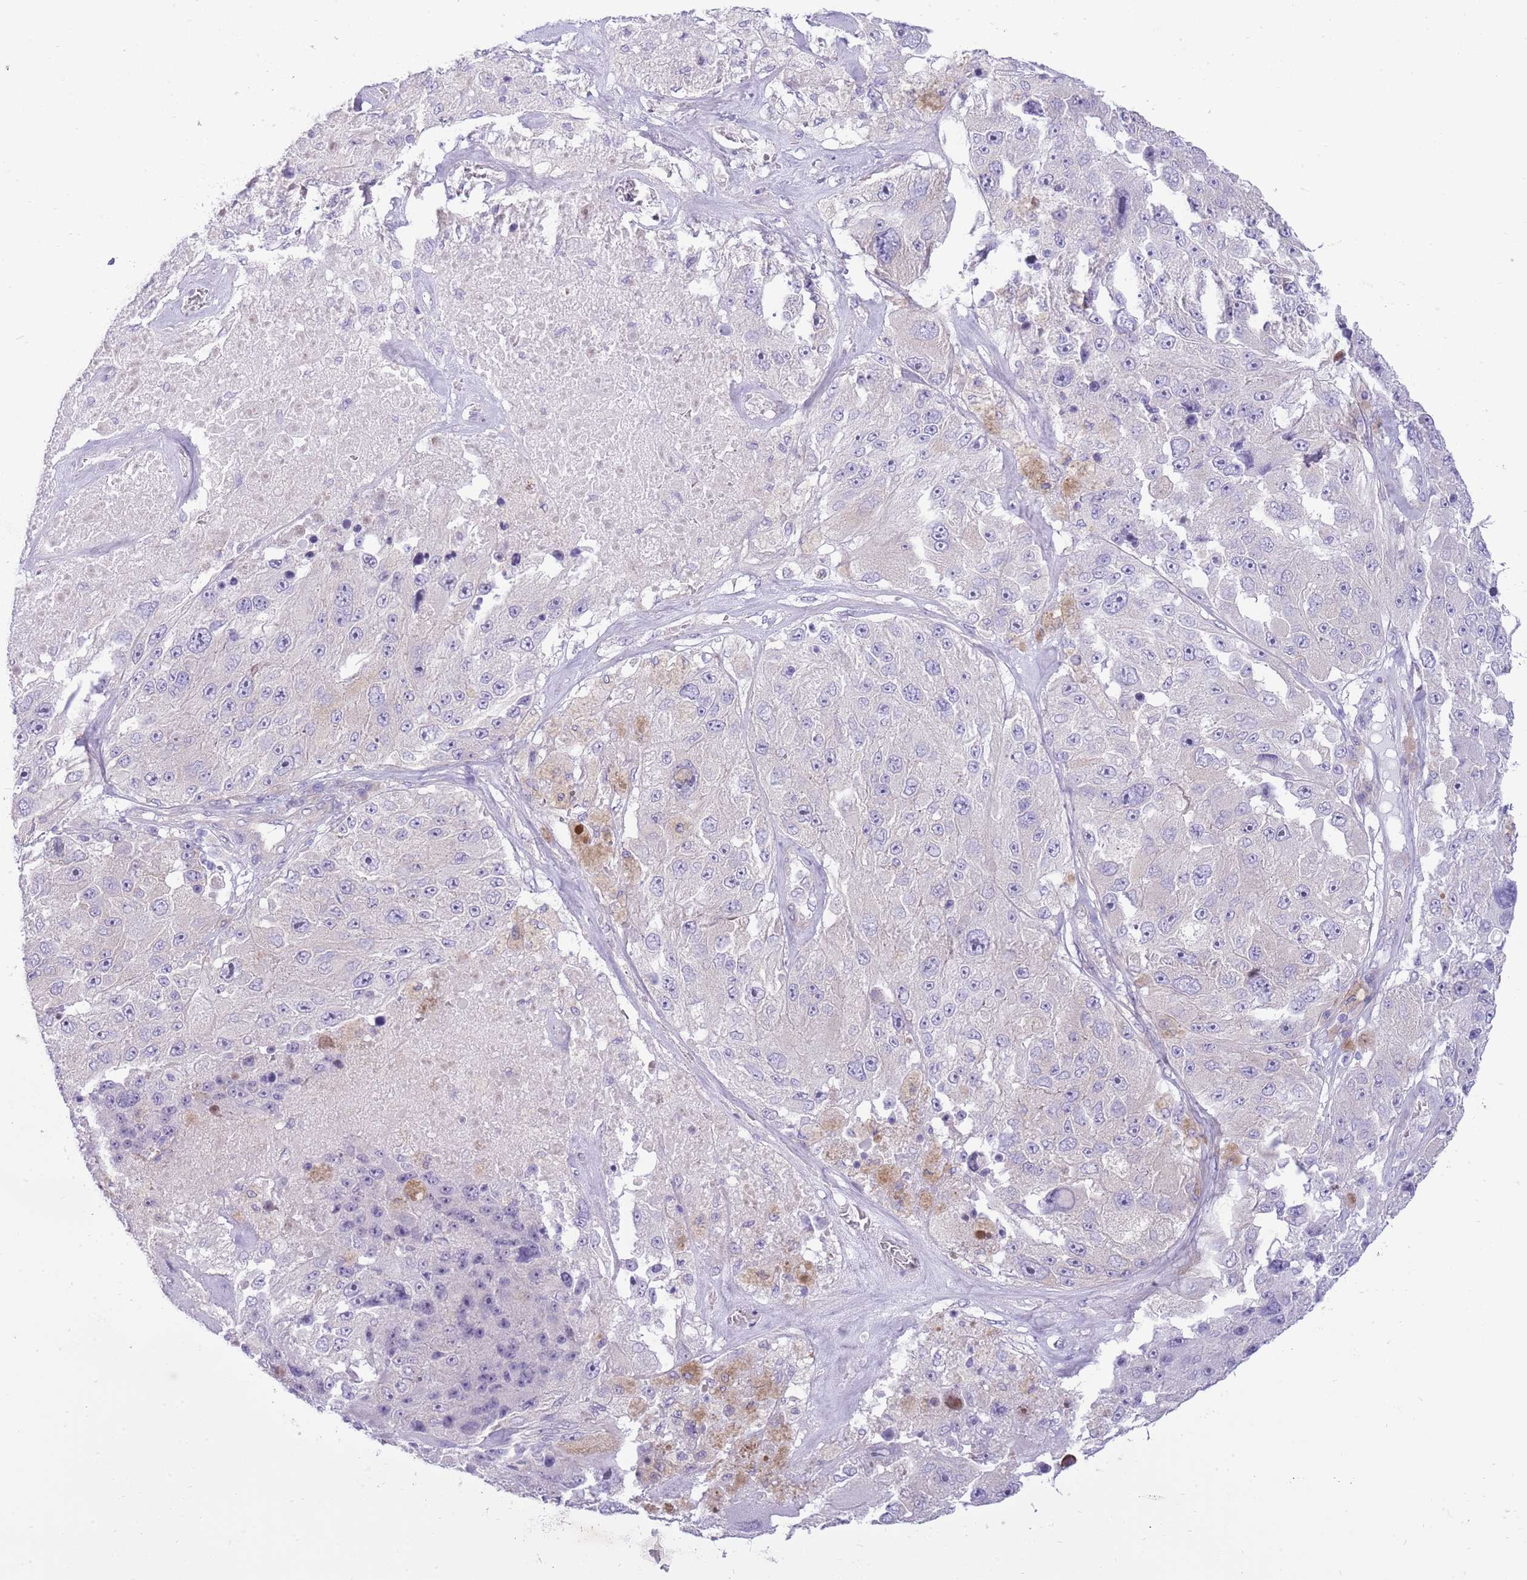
{"staining": {"intensity": "negative", "quantity": "none", "location": "none"}, "tissue": "melanoma", "cell_type": "Tumor cells", "image_type": "cancer", "snomed": [{"axis": "morphology", "description": "Malignant melanoma, Metastatic site"}, {"axis": "topography", "description": "Lymph node"}], "caption": "The image shows no staining of tumor cells in malignant melanoma (metastatic site).", "gene": "ZC4H2", "patient": {"sex": "male", "age": 62}}